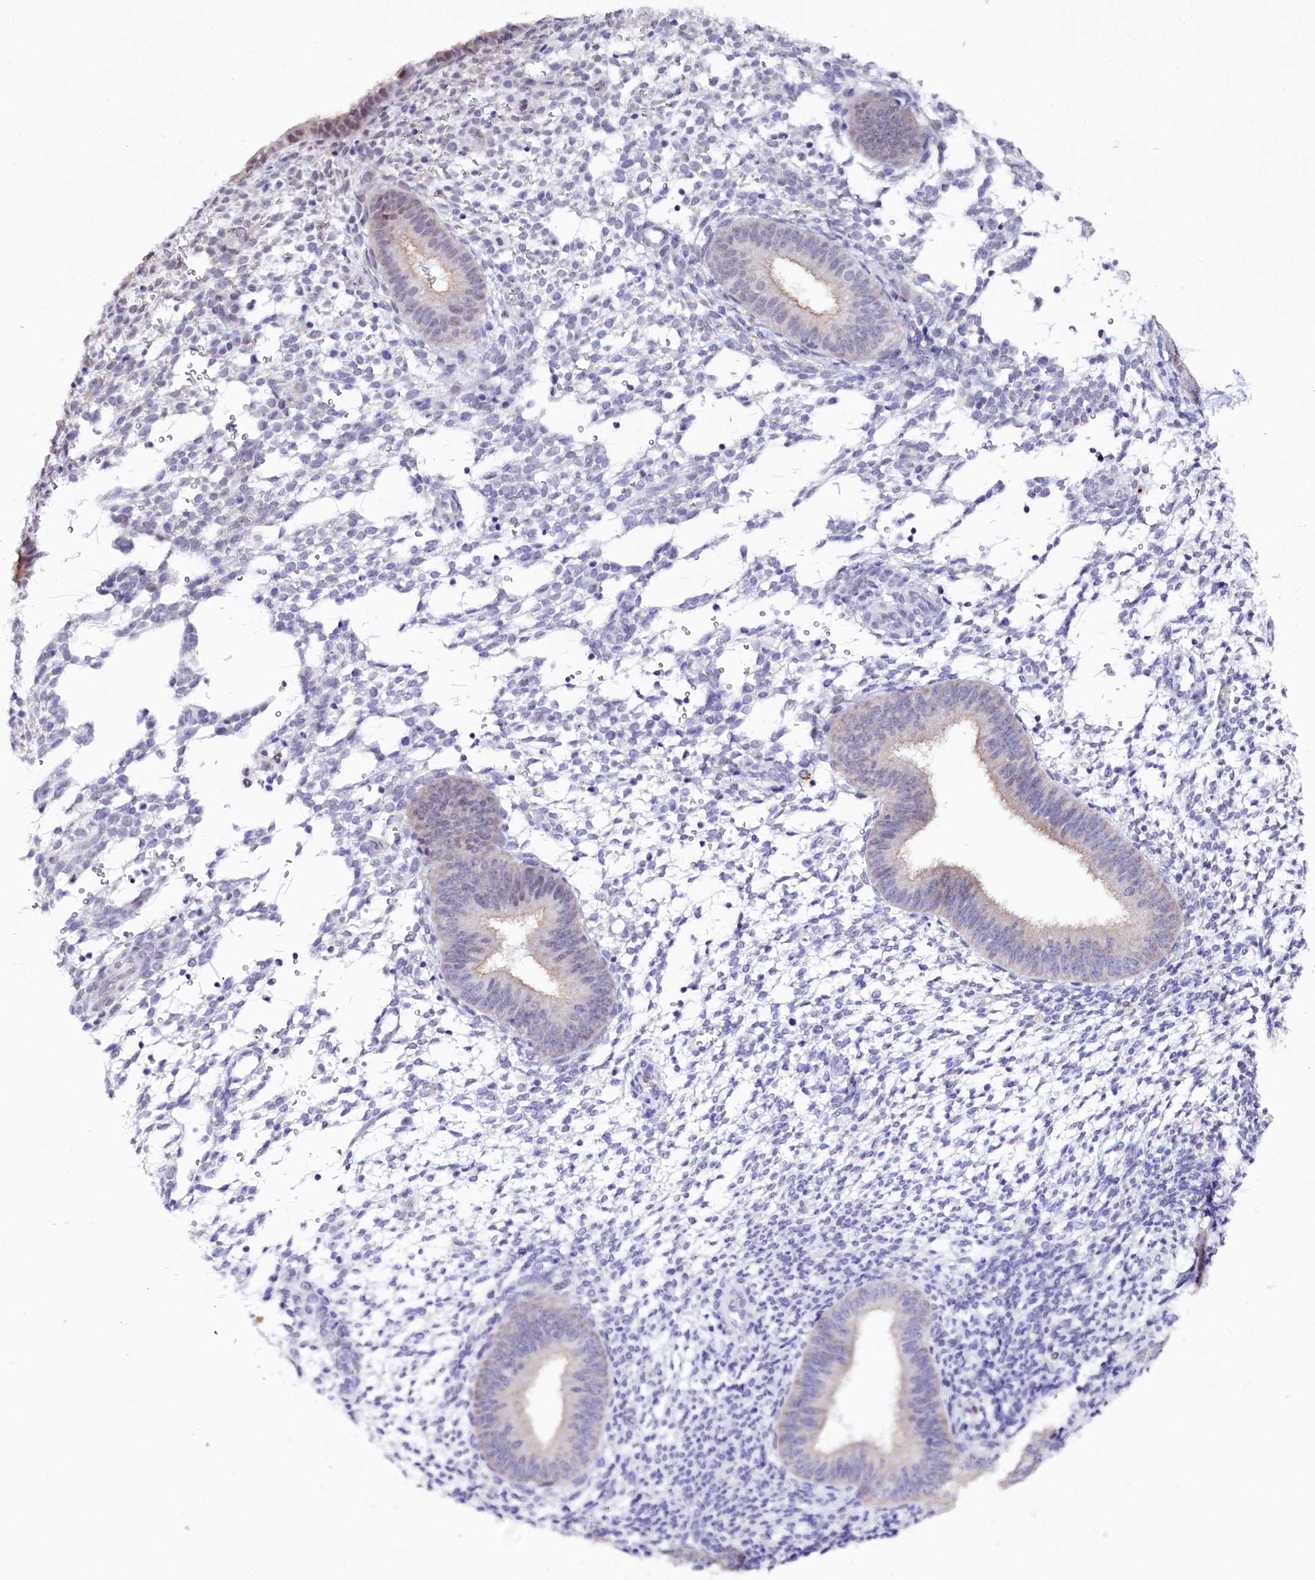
{"staining": {"intensity": "negative", "quantity": "none", "location": "none"}, "tissue": "endometrium", "cell_type": "Cells in endometrial stroma", "image_type": "normal", "snomed": [{"axis": "morphology", "description": "Normal tissue, NOS"}, {"axis": "topography", "description": "Uterus"}, {"axis": "topography", "description": "Endometrium"}], "caption": "This is an immunohistochemistry (IHC) micrograph of benign endometrium. There is no positivity in cells in endometrial stroma.", "gene": "SPATS2", "patient": {"sex": "female", "age": 48}}